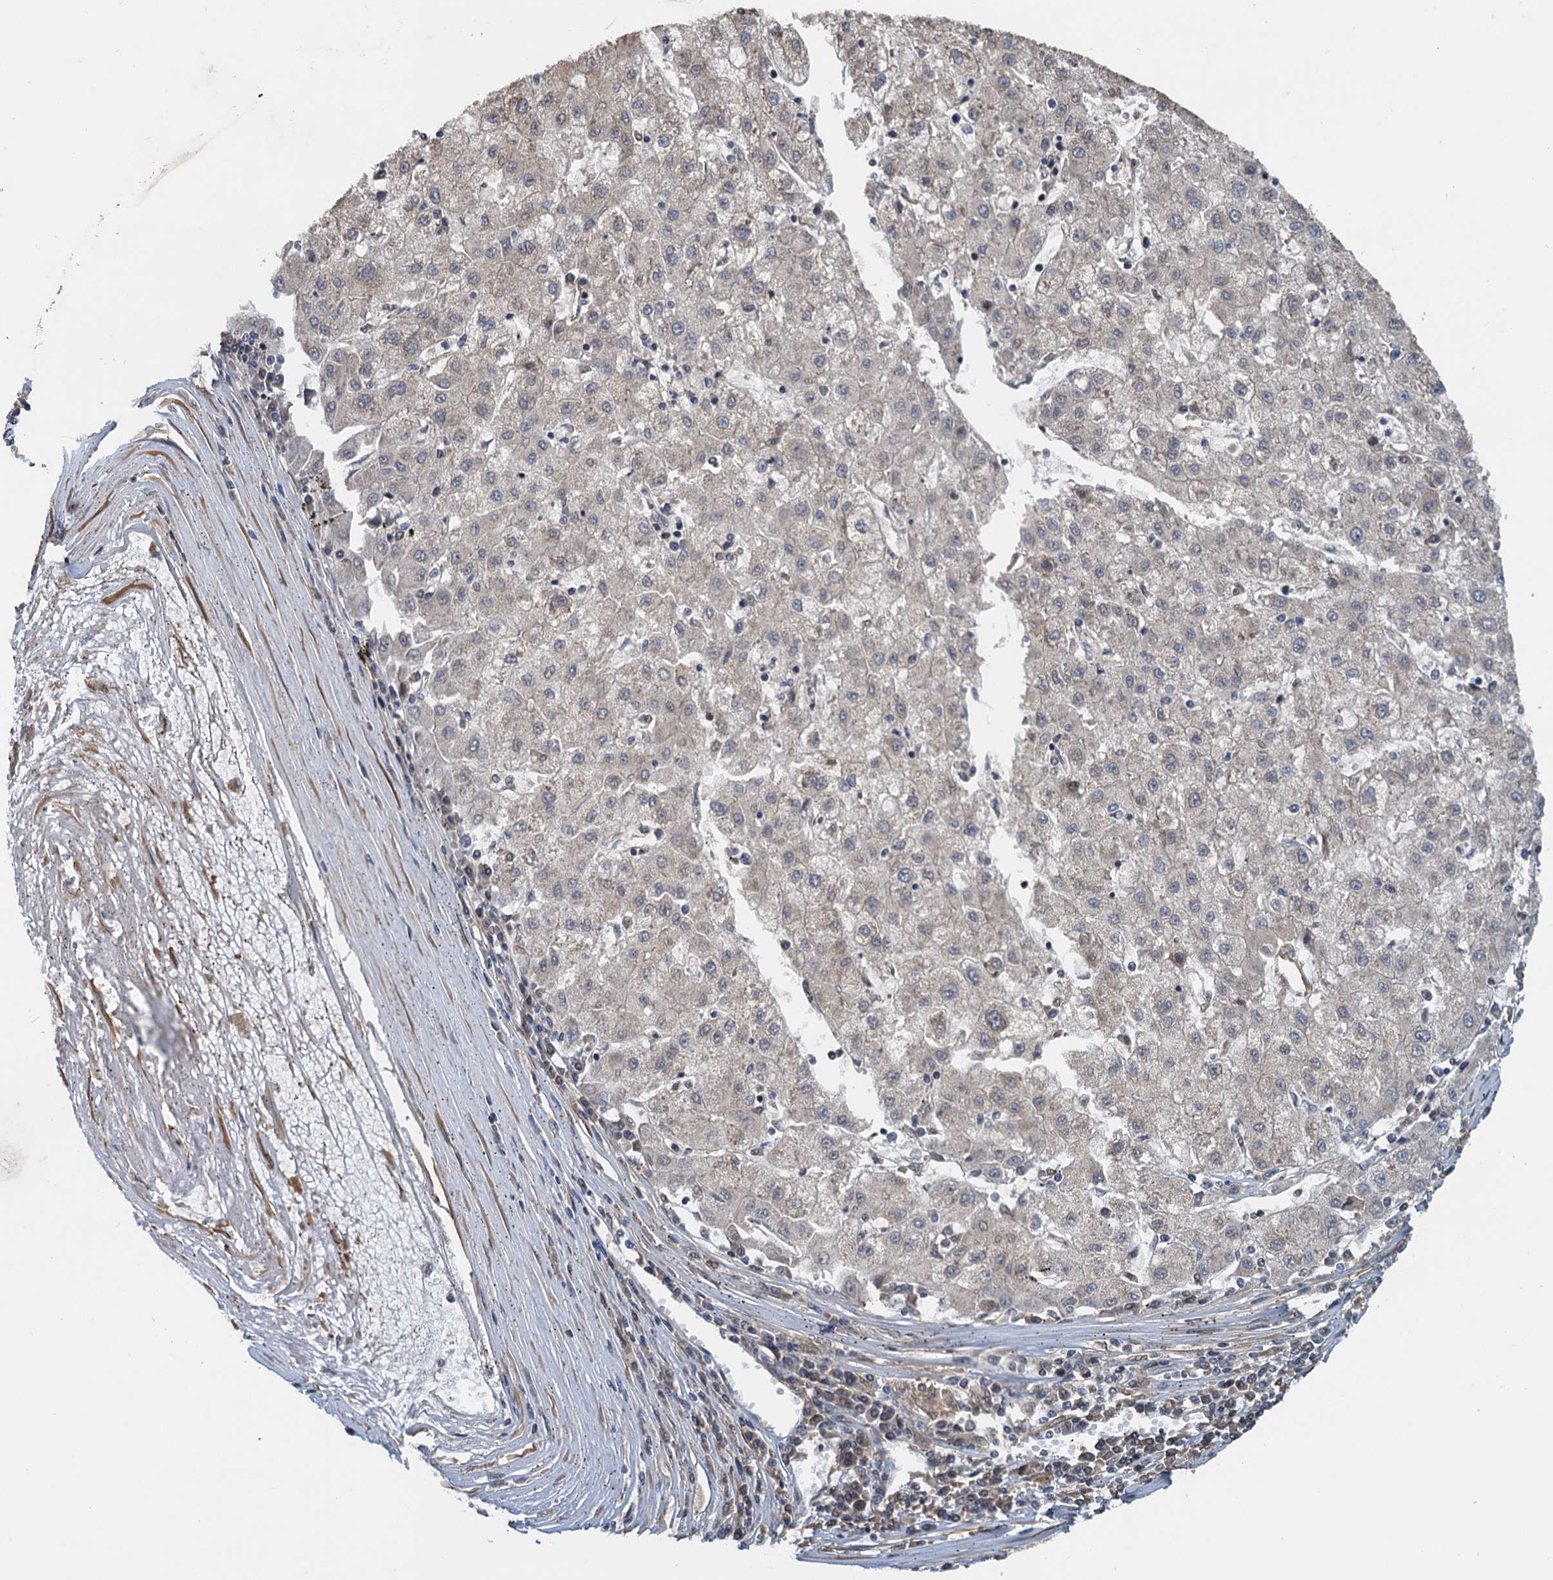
{"staining": {"intensity": "negative", "quantity": "none", "location": "none"}, "tissue": "liver cancer", "cell_type": "Tumor cells", "image_type": "cancer", "snomed": [{"axis": "morphology", "description": "Carcinoma, Hepatocellular, NOS"}, {"axis": "topography", "description": "Liver"}], "caption": "DAB (3,3'-diaminobenzidine) immunohistochemical staining of liver hepatocellular carcinoma displays no significant expression in tumor cells.", "gene": "MEAK7", "patient": {"sex": "male", "age": 72}}